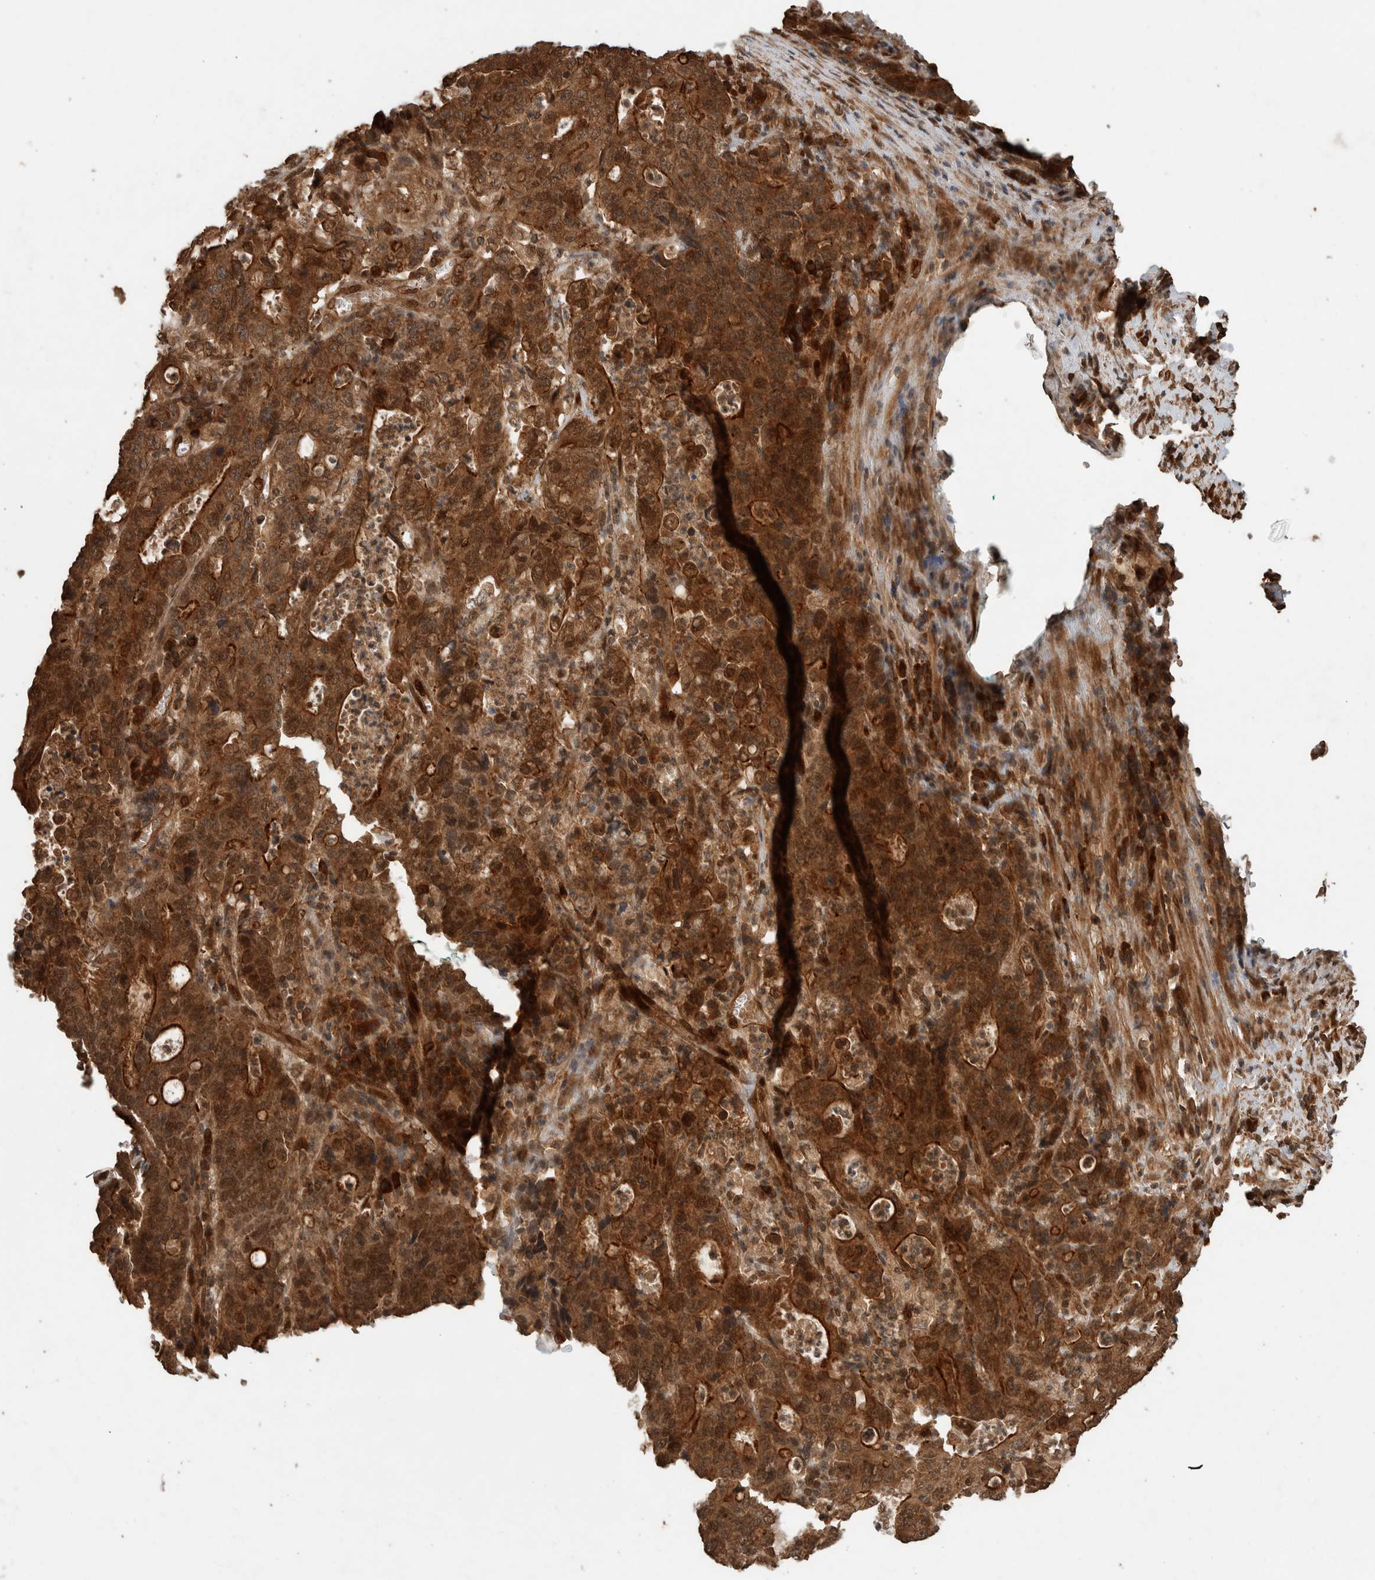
{"staining": {"intensity": "strong", "quantity": ">75%", "location": "cytoplasmic/membranous,nuclear"}, "tissue": "stomach cancer", "cell_type": "Tumor cells", "image_type": "cancer", "snomed": [{"axis": "morphology", "description": "Adenocarcinoma, NOS"}, {"axis": "topography", "description": "Stomach, upper"}], "caption": "High-magnification brightfield microscopy of stomach cancer stained with DAB (3,3'-diaminobenzidine) (brown) and counterstained with hematoxylin (blue). tumor cells exhibit strong cytoplasmic/membranous and nuclear staining is present in approximately>75% of cells.", "gene": "CNTROB", "patient": {"sex": "male", "age": 69}}